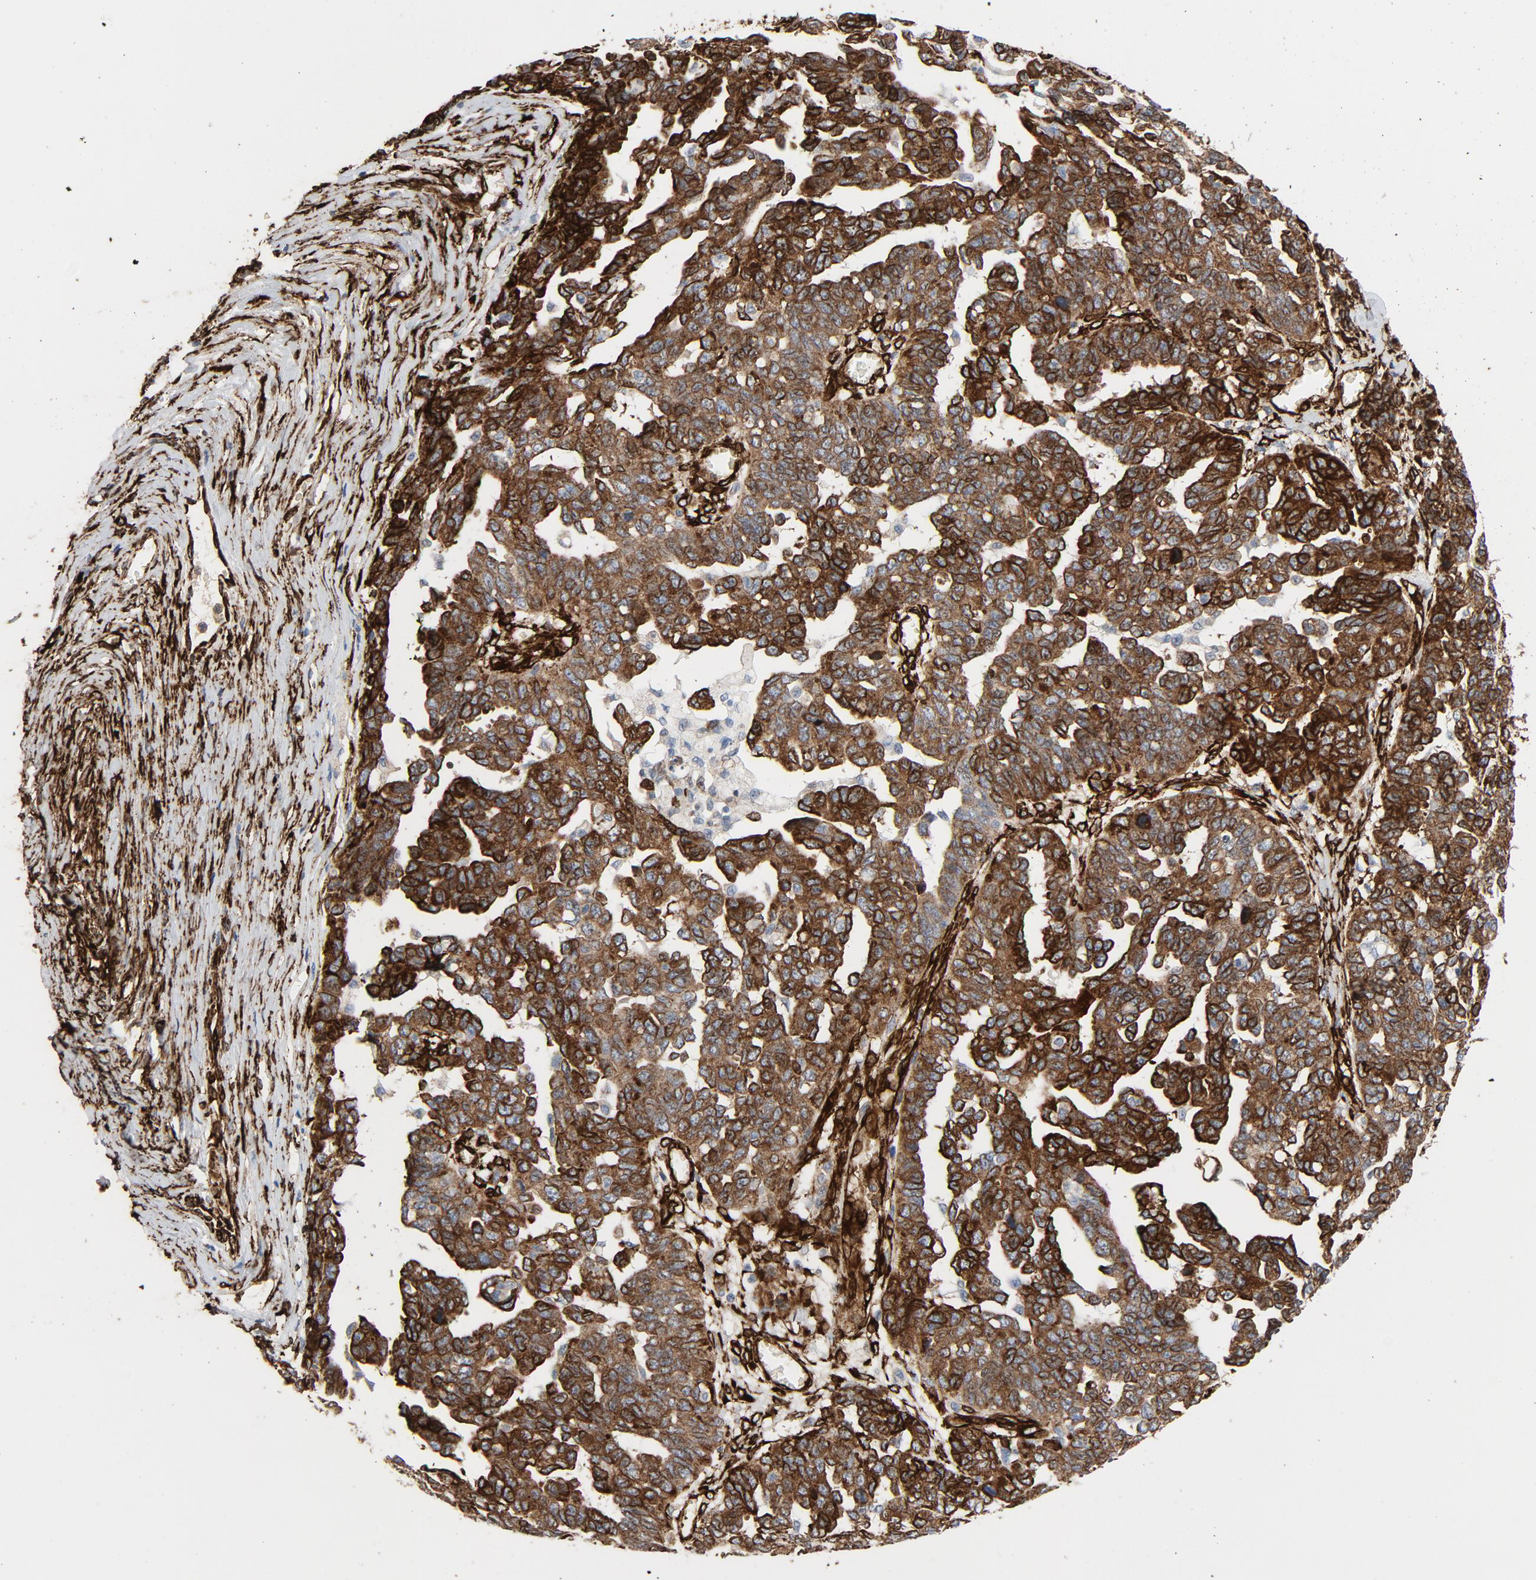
{"staining": {"intensity": "strong", "quantity": ">75%", "location": "cytoplasmic/membranous"}, "tissue": "ovarian cancer", "cell_type": "Tumor cells", "image_type": "cancer", "snomed": [{"axis": "morphology", "description": "Cystadenocarcinoma, mucinous, NOS"}, {"axis": "topography", "description": "Ovary"}], "caption": "The immunohistochemical stain labels strong cytoplasmic/membranous expression in tumor cells of ovarian cancer (mucinous cystadenocarcinoma) tissue. (DAB IHC with brightfield microscopy, high magnification).", "gene": "SERPINH1", "patient": {"sex": "female", "age": 39}}